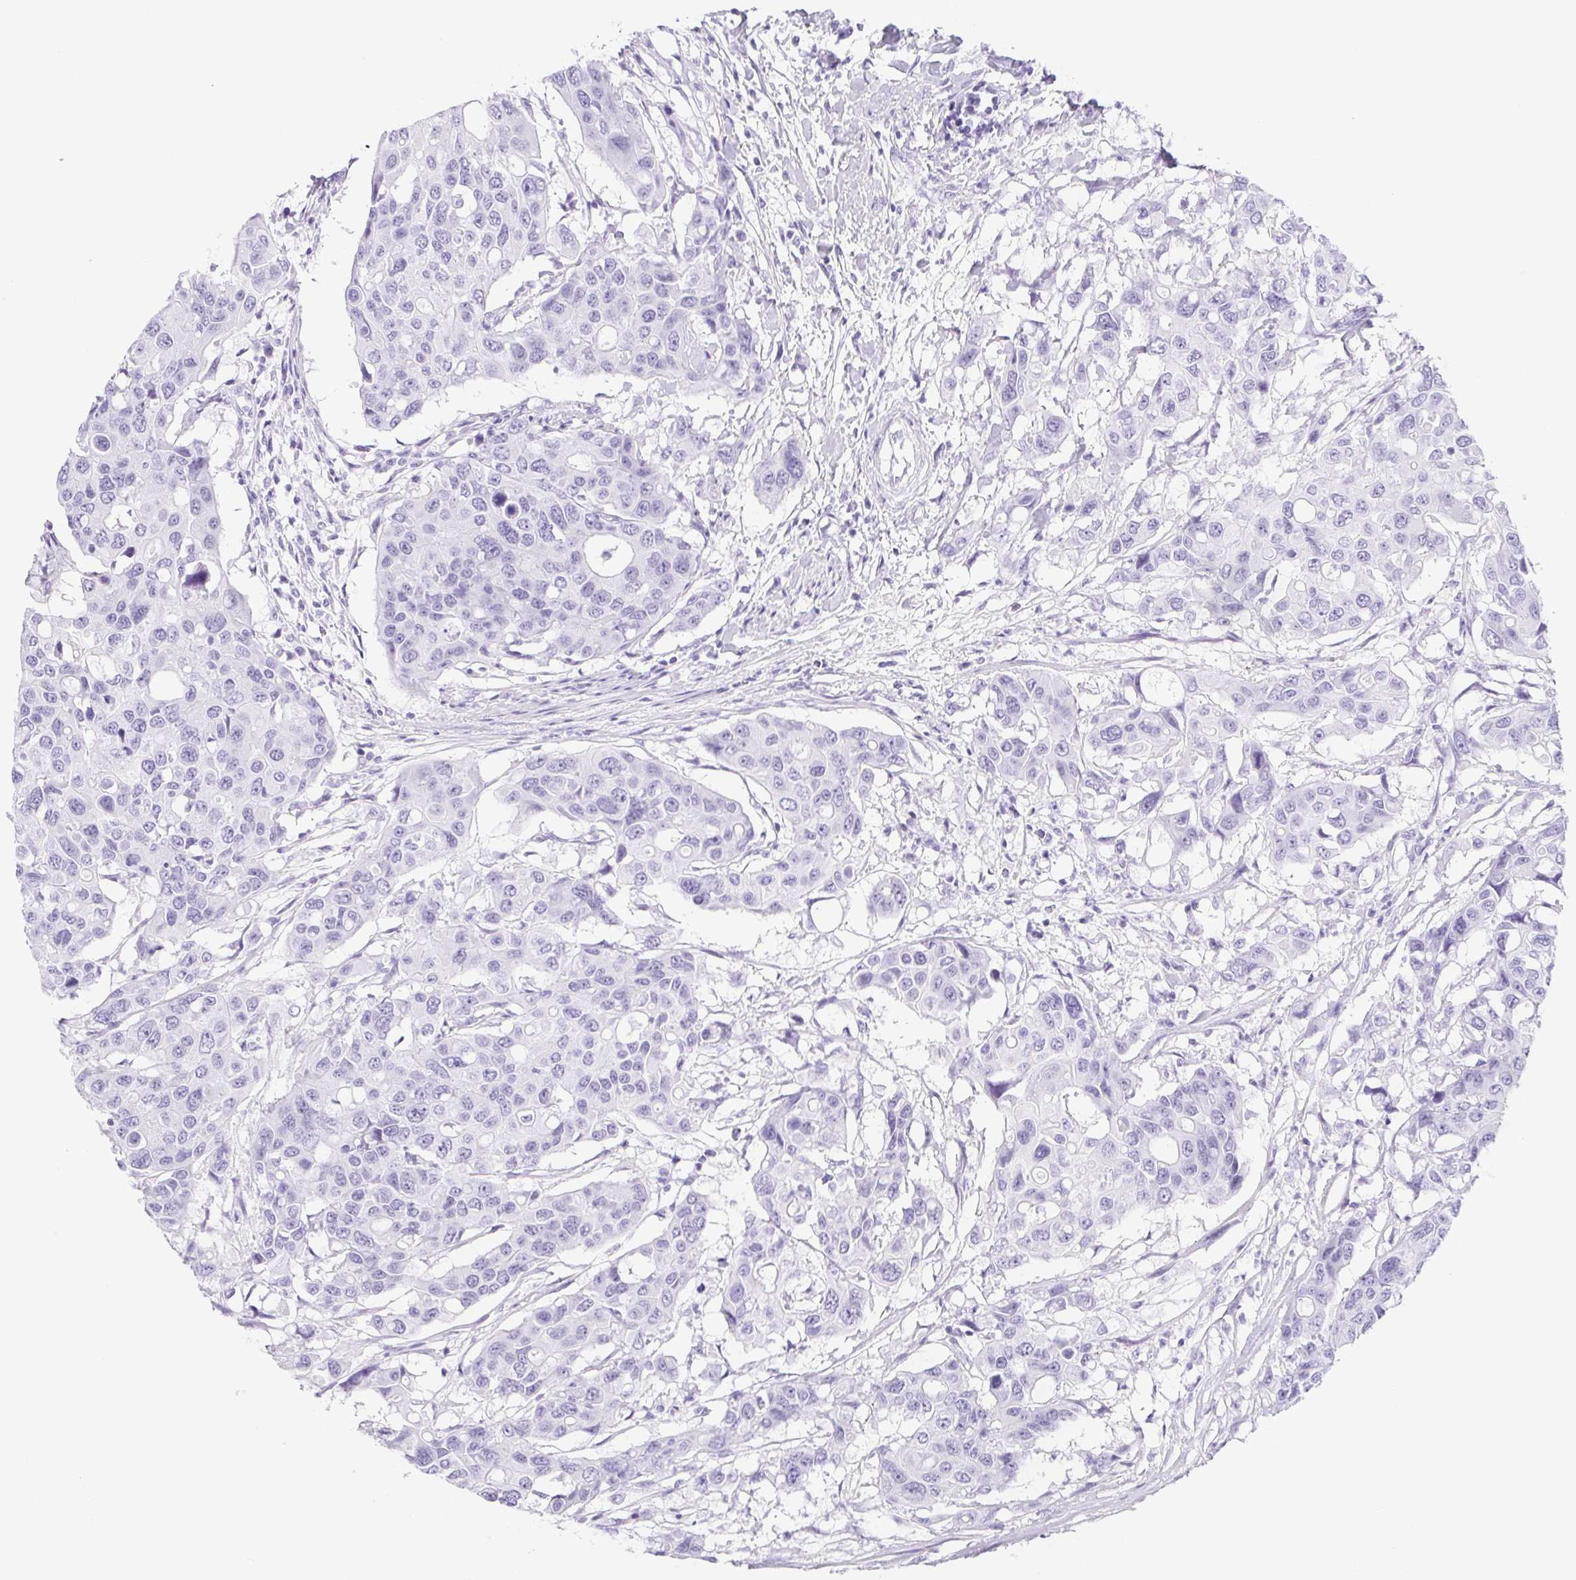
{"staining": {"intensity": "negative", "quantity": "none", "location": "none"}, "tissue": "colorectal cancer", "cell_type": "Tumor cells", "image_type": "cancer", "snomed": [{"axis": "morphology", "description": "Adenocarcinoma, NOS"}, {"axis": "topography", "description": "Colon"}], "caption": "Tumor cells show no significant protein expression in adenocarcinoma (colorectal). The staining was performed using DAB (3,3'-diaminobenzidine) to visualize the protein expression in brown, while the nuclei were stained in blue with hematoxylin (Magnification: 20x).", "gene": "CYP21A2", "patient": {"sex": "male", "age": 77}}